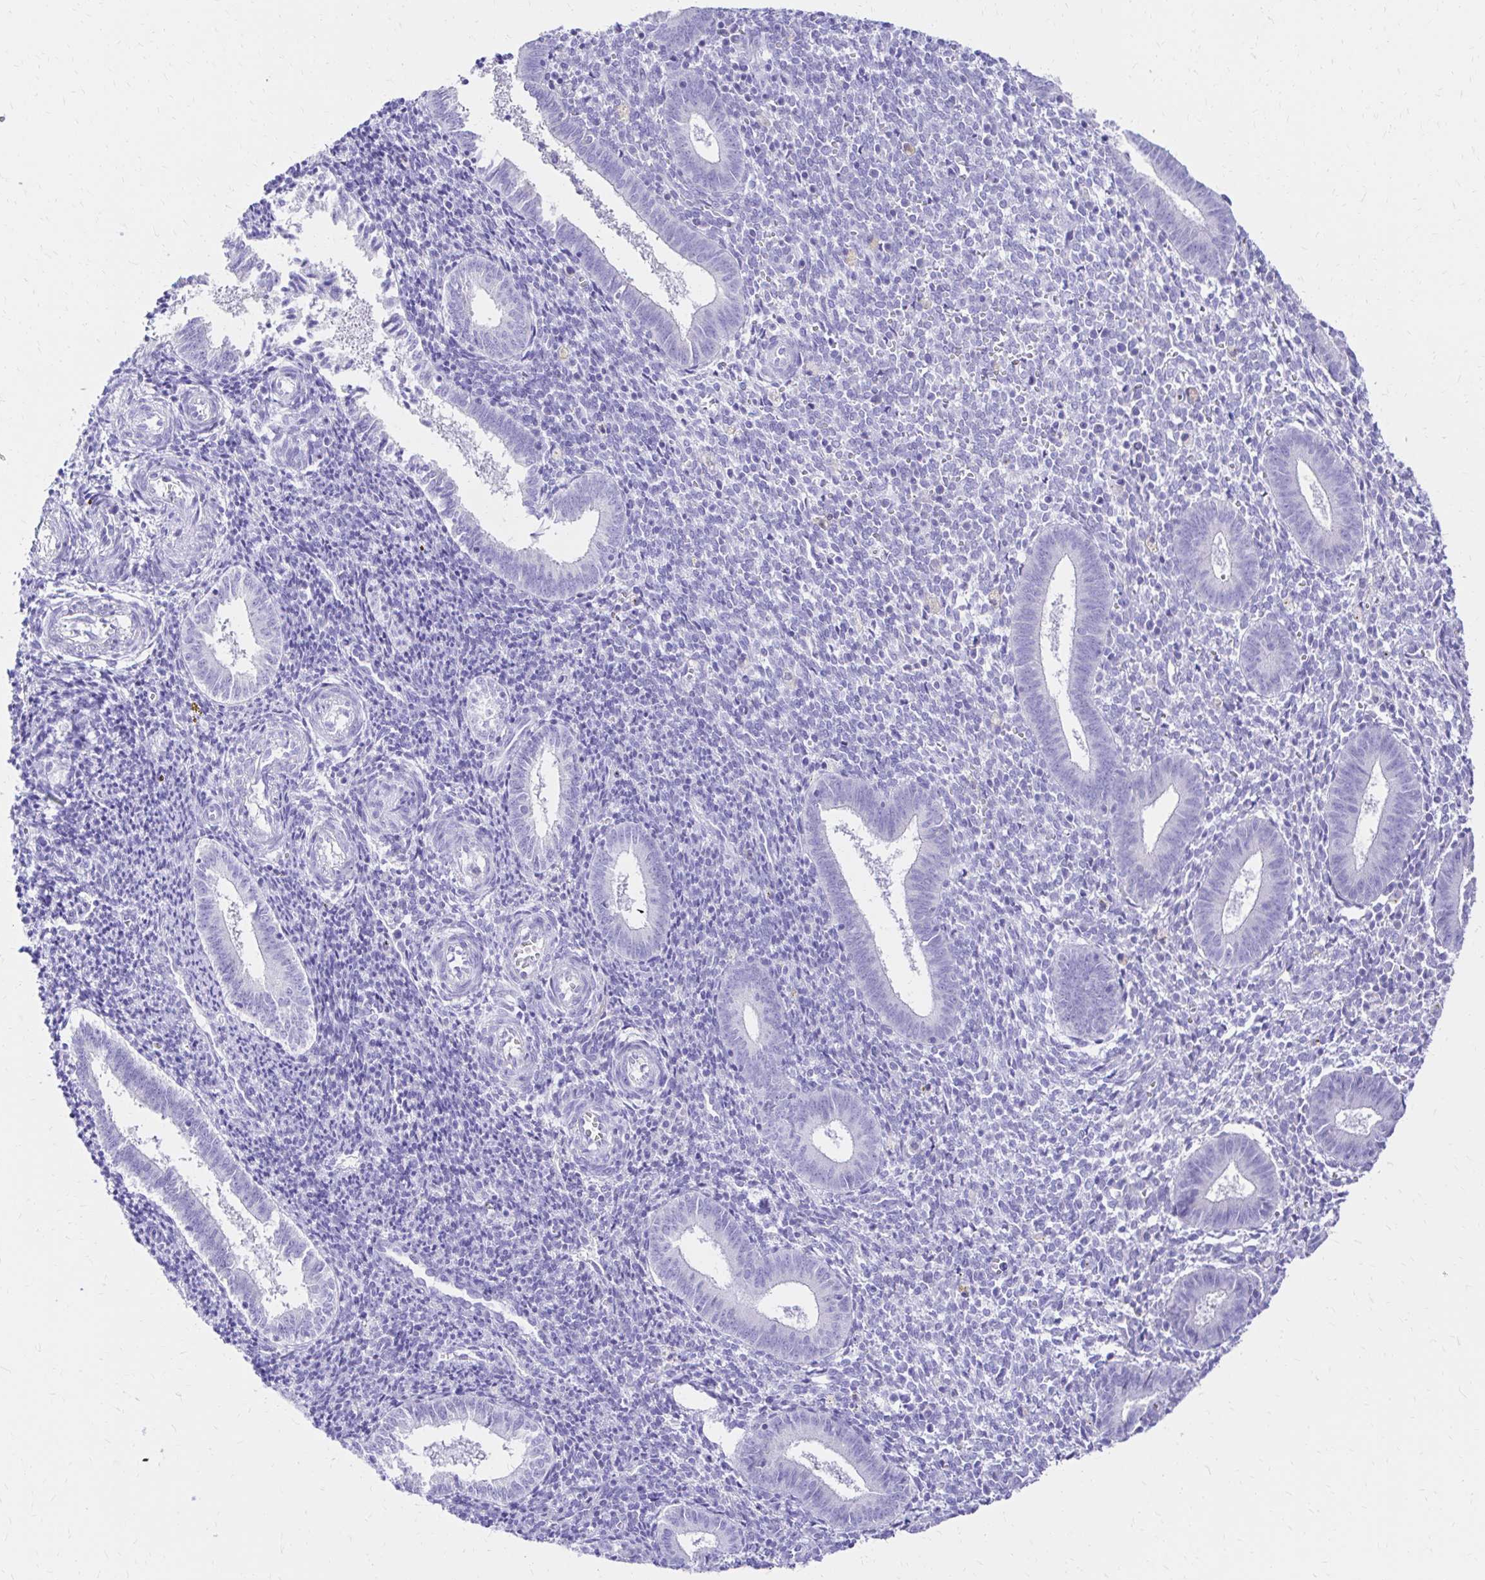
{"staining": {"intensity": "negative", "quantity": "none", "location": "none"}, "tissue": "endometrium", "cell_type": "Cells in endometrial stroma", "image_type": "normal", "snomed": [{"axis": "morphology", "description": "Normal tissue, NOS"}, {"axis": "topography", "description": "Endometrium"}], "caption": "Cells in endometrial stroma show no significant positivity in normal endometrium. Brightfield microscopy of IHC stained with DAB (3,3'-diaminobenzidine) (brown) and hematoxylin (blue), captured at high magnification.", "gene": "S100G", "patient": {"sex": "female", "age": 25}}